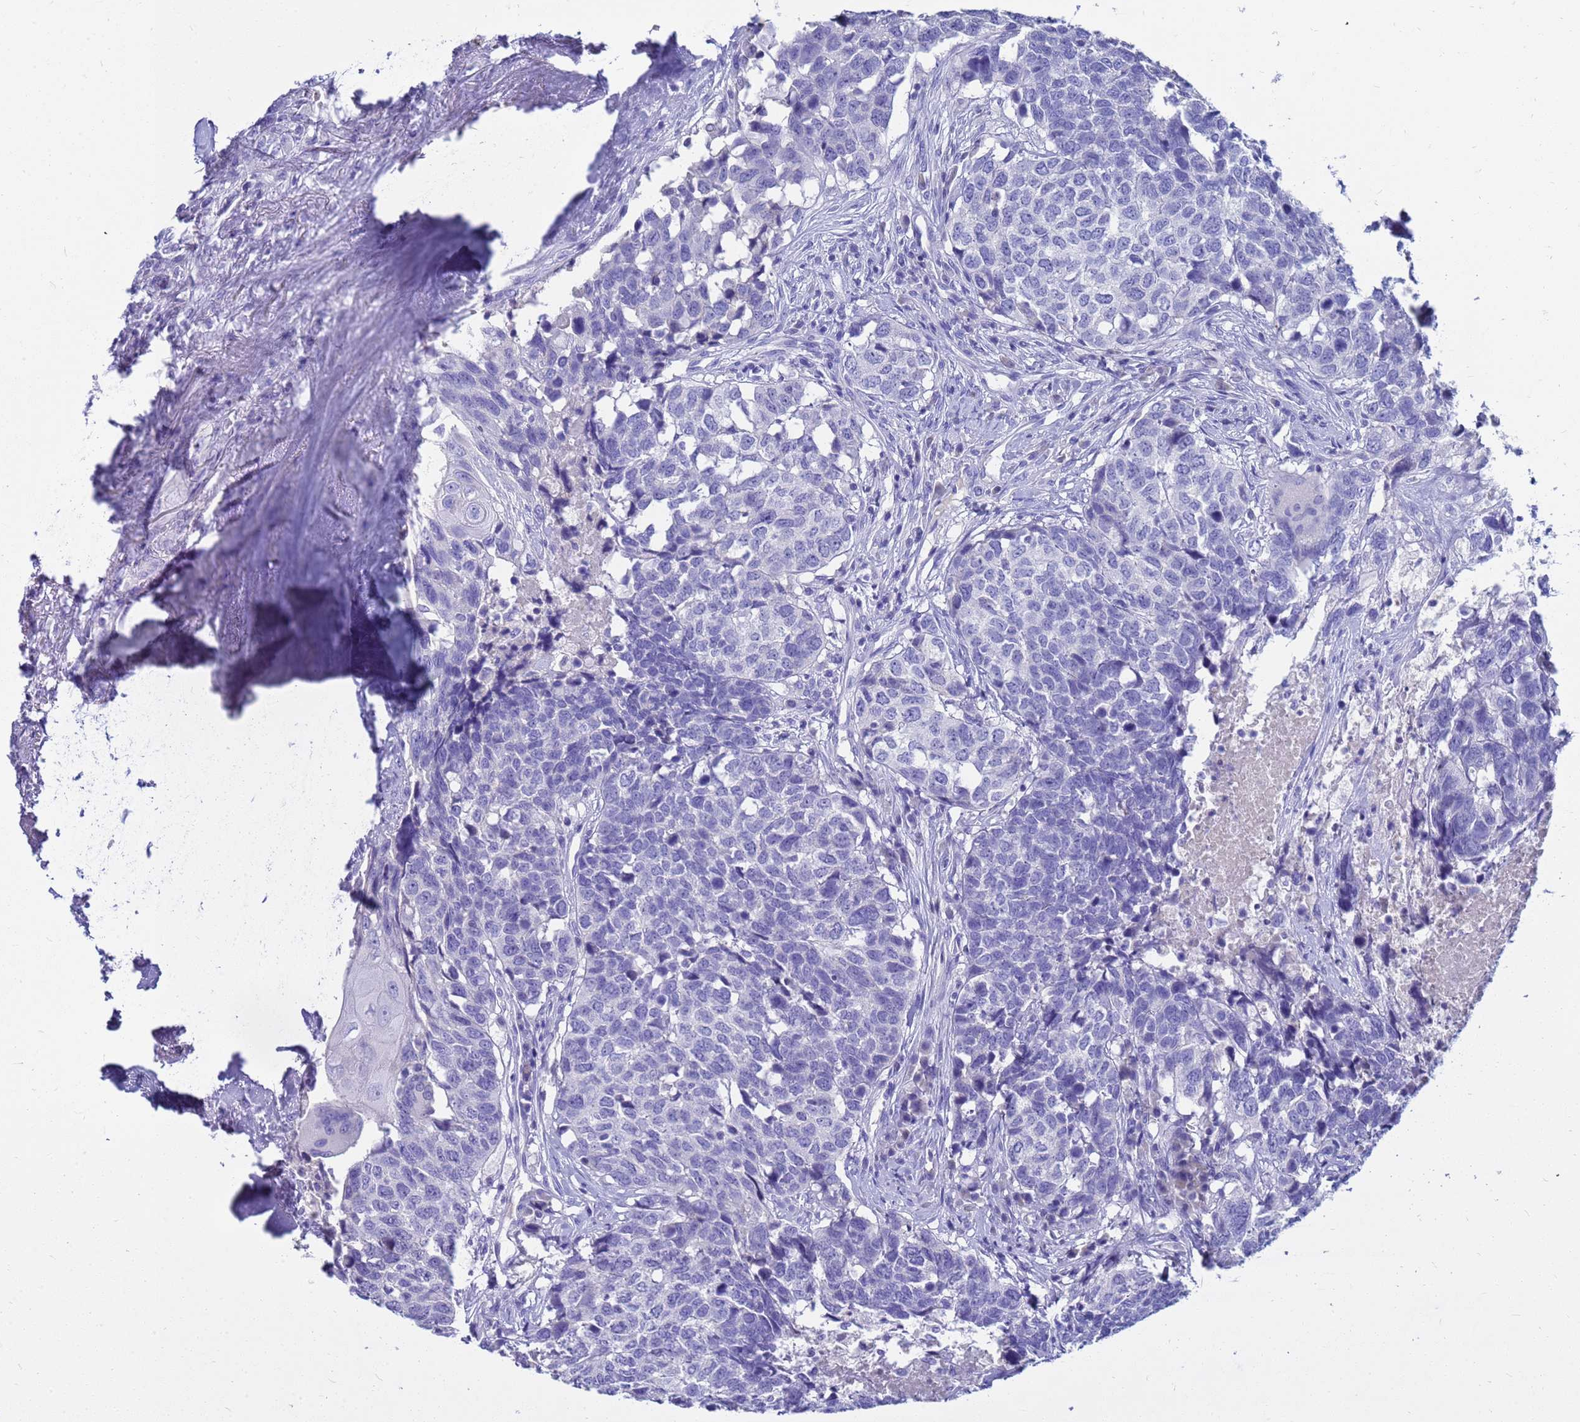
{"staining": {"intensity": "negative", "quantity": "none", "location": "none"}, "tissue": "head and neck cancer", "cell_type": "Tumor cells", "image_type": "cancer", "snomed": [{"axis": "morphology", "description": "Squamous cell carcinoma, NOS"}, {"axis": "topography", "description": "Head-Neck"}], "caption": "Protein analysis of squamous cell carcinoma (head and neck) demonstrates no significant positivity in tumor cells.", "gene": "SYCN", "patient": {"sex": "male", "age": 66}}